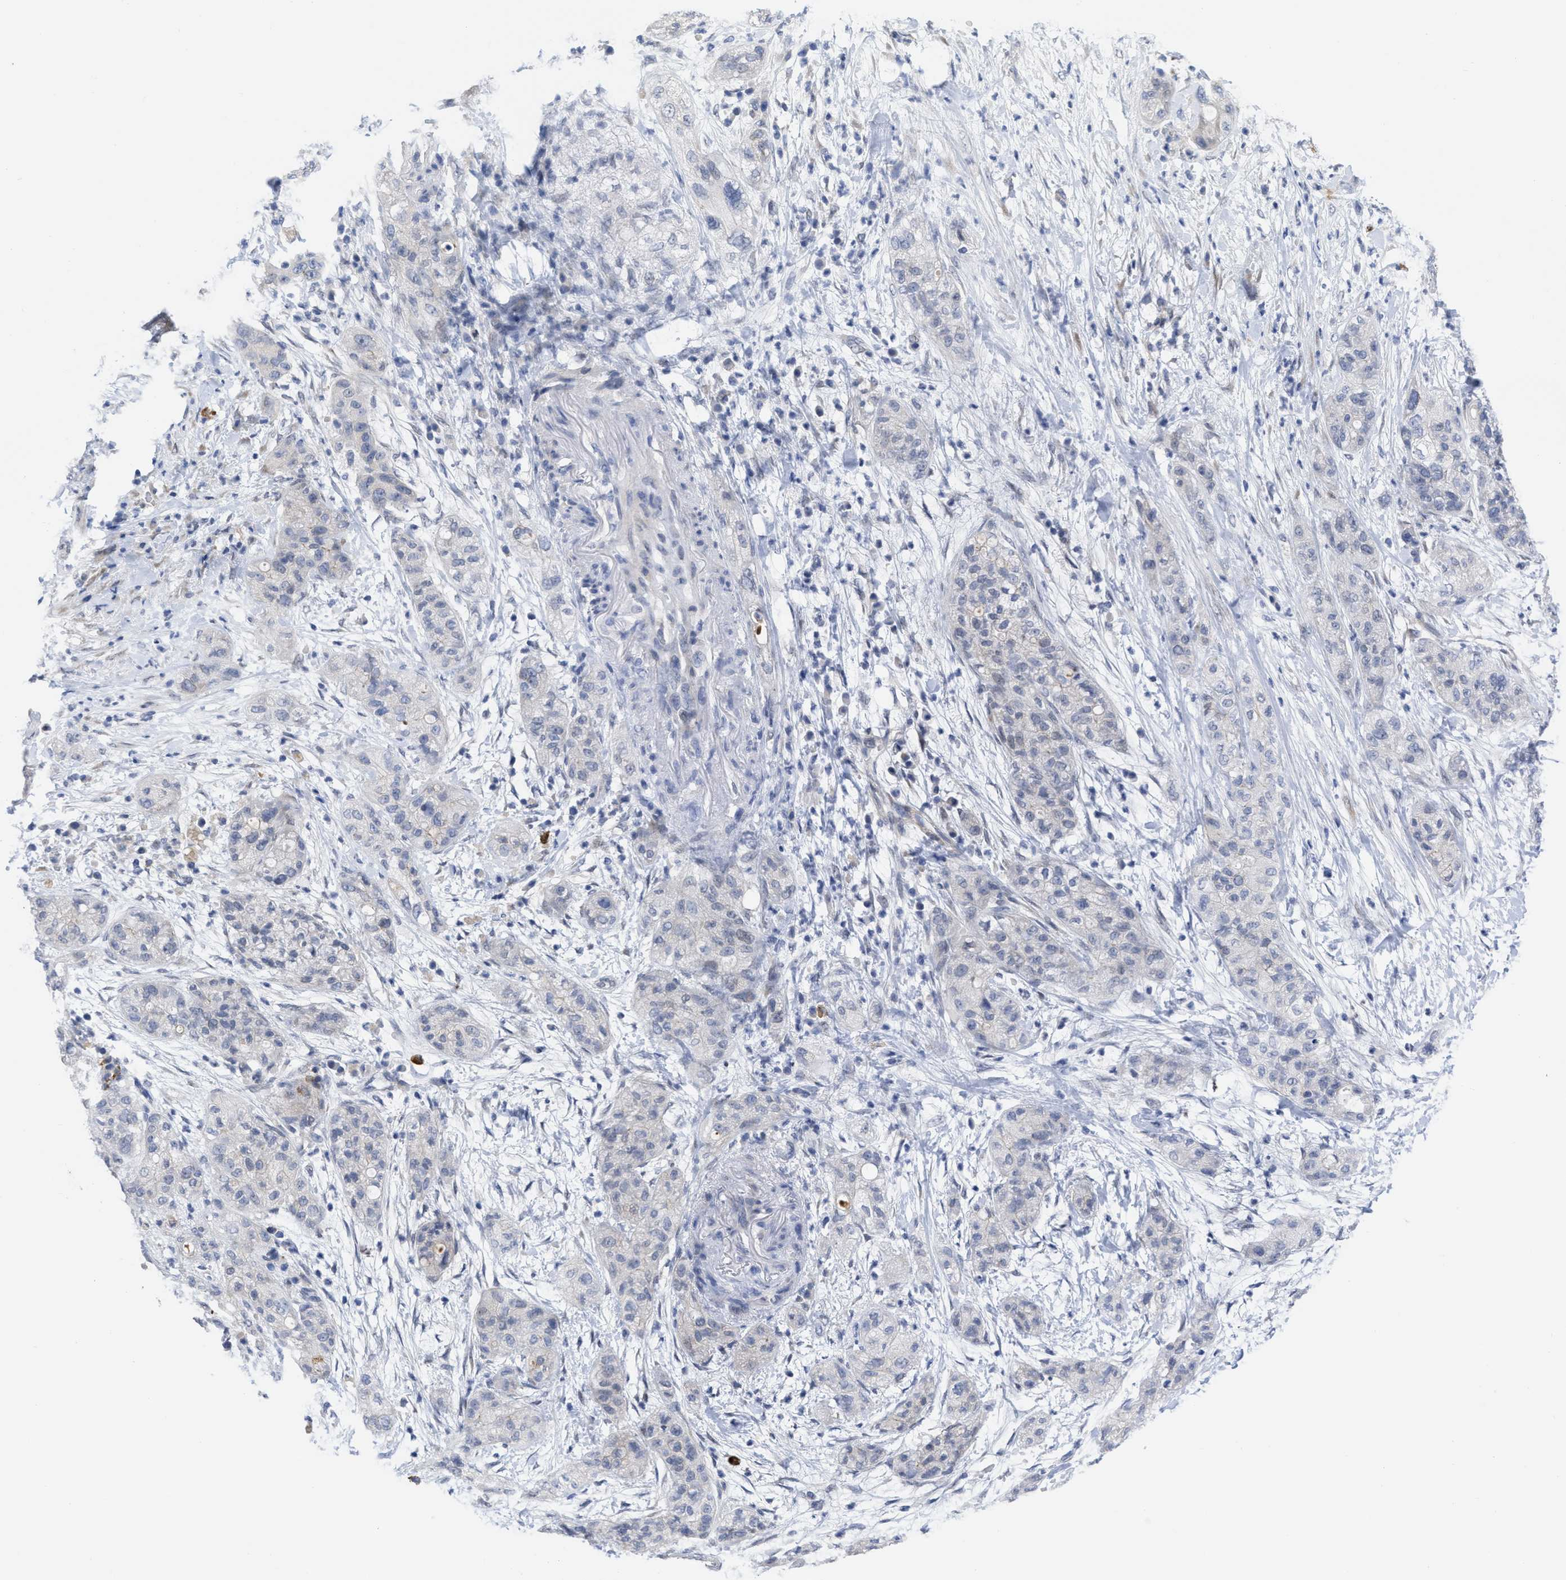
{"staining": {"intensity": "negative", "quantity": "none", "location": "none"}, "tissue": "pancreatic cancer", "cell_type": "Tumor cells", "image_type": "cancer", "snomed": [{"axis": "morphology", "description": "Adenocarcinoma, NOS"}, {"axis": "topography", "description": "Pancreas"}], "caption": "Protein analysis of pancreatic adenocarcinoma demonstrates no significant staining in tumor cells.", "gene": "ACKR1", "patient": {"sex": "female", "age": 78}}